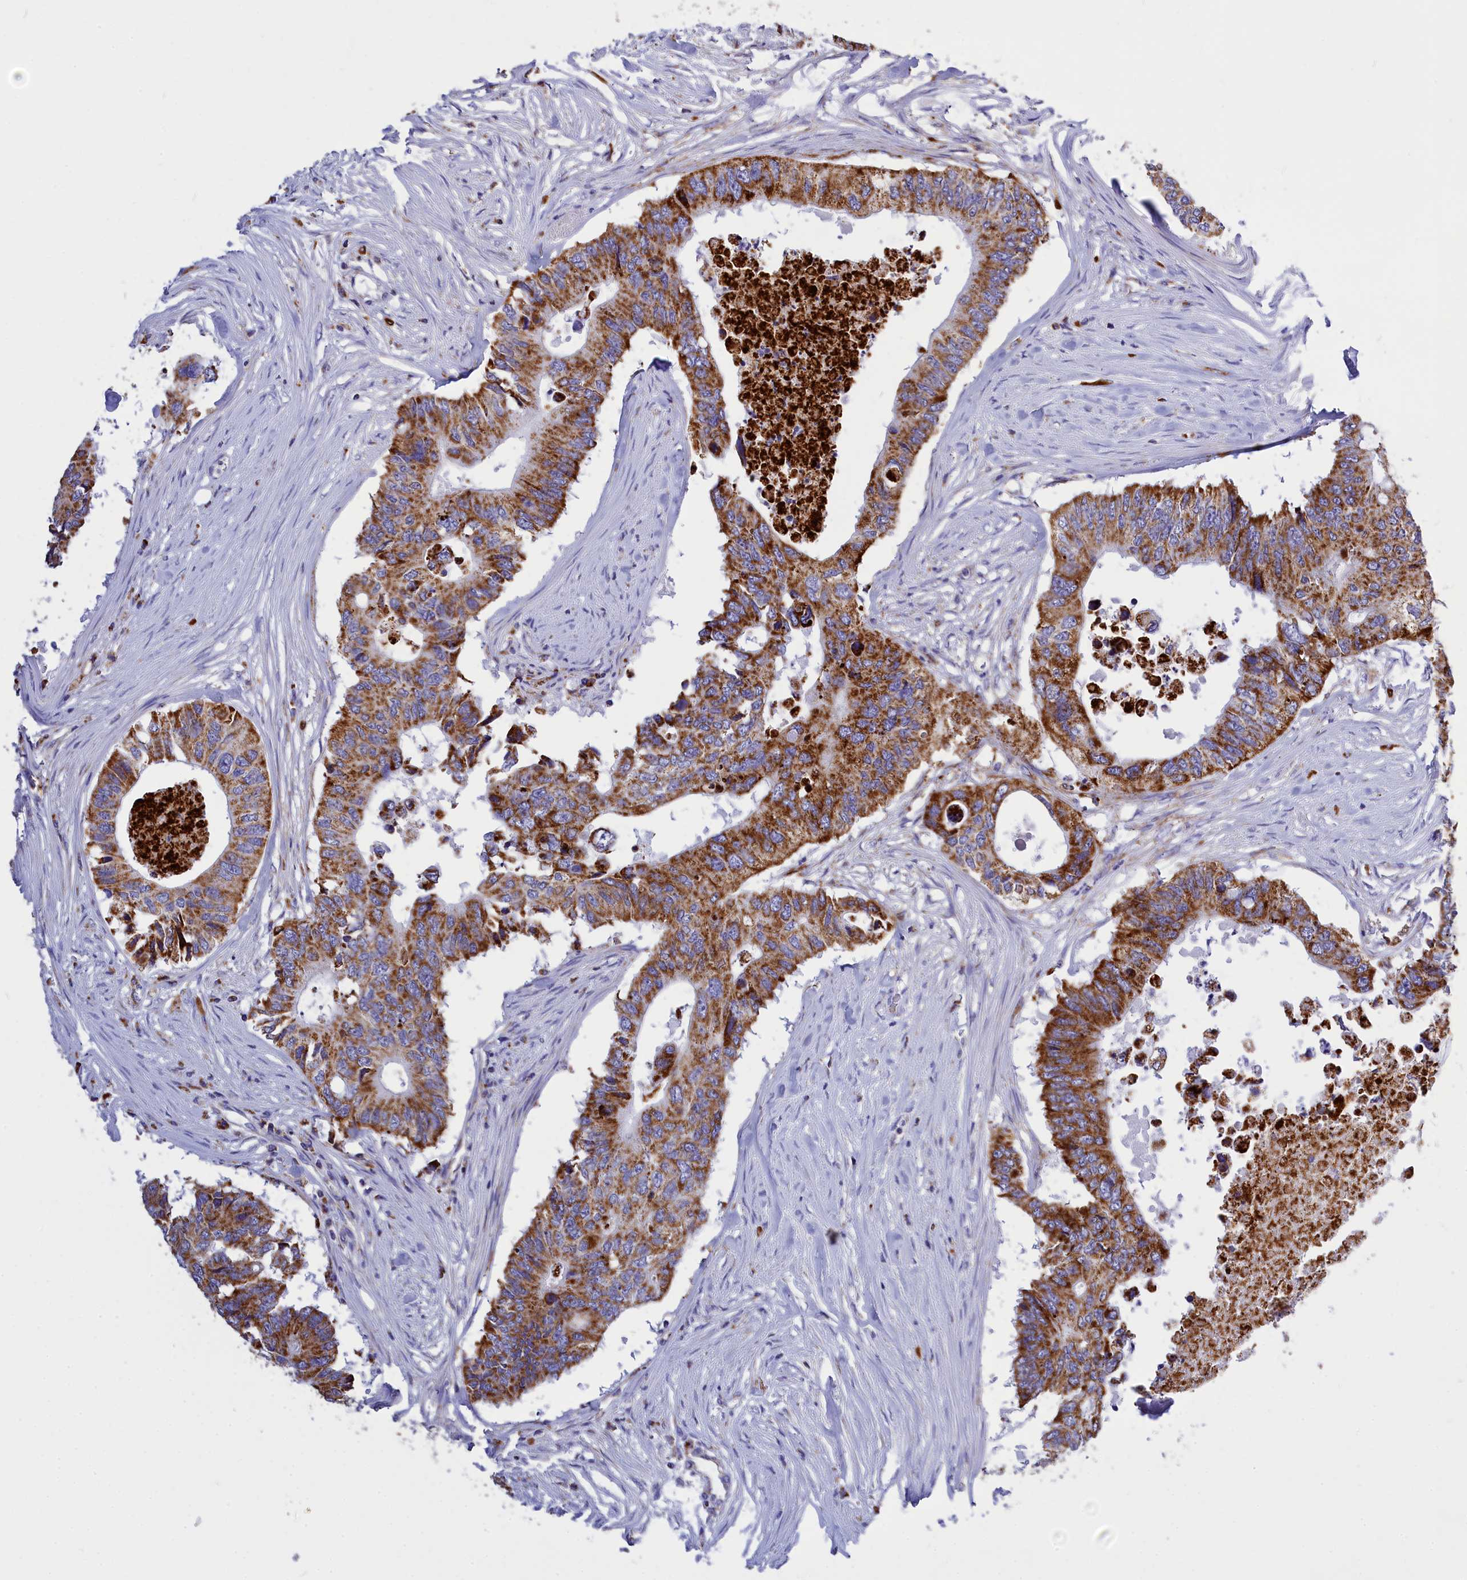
{"staining": {"intensity": "strong", "quantity": ">75%", "location": "cytoplasmic/membranous"}, "tissue": "colorectal cancer", "cell_type": "Tumor cells", "image_type": "cancer", "snomed": [{"axis": "morphology", "description": "Adenocarcinoma, NOS"}, {"axis": "topography", "description": "Colon"}], "caption": "Immunohistochemical staining of colorectal cancer displays high levels of strong cytoplasmic/membranous expression in approximately >75% of tumor cells. The staining was performed using DAB (3,3'-diaminobenzidine), with brown indicating positive protein expression. Nuclei are stained blue with hematoxylin.", "gene": "VDAC2", "patient": {"sex": "male", "age": 71}}